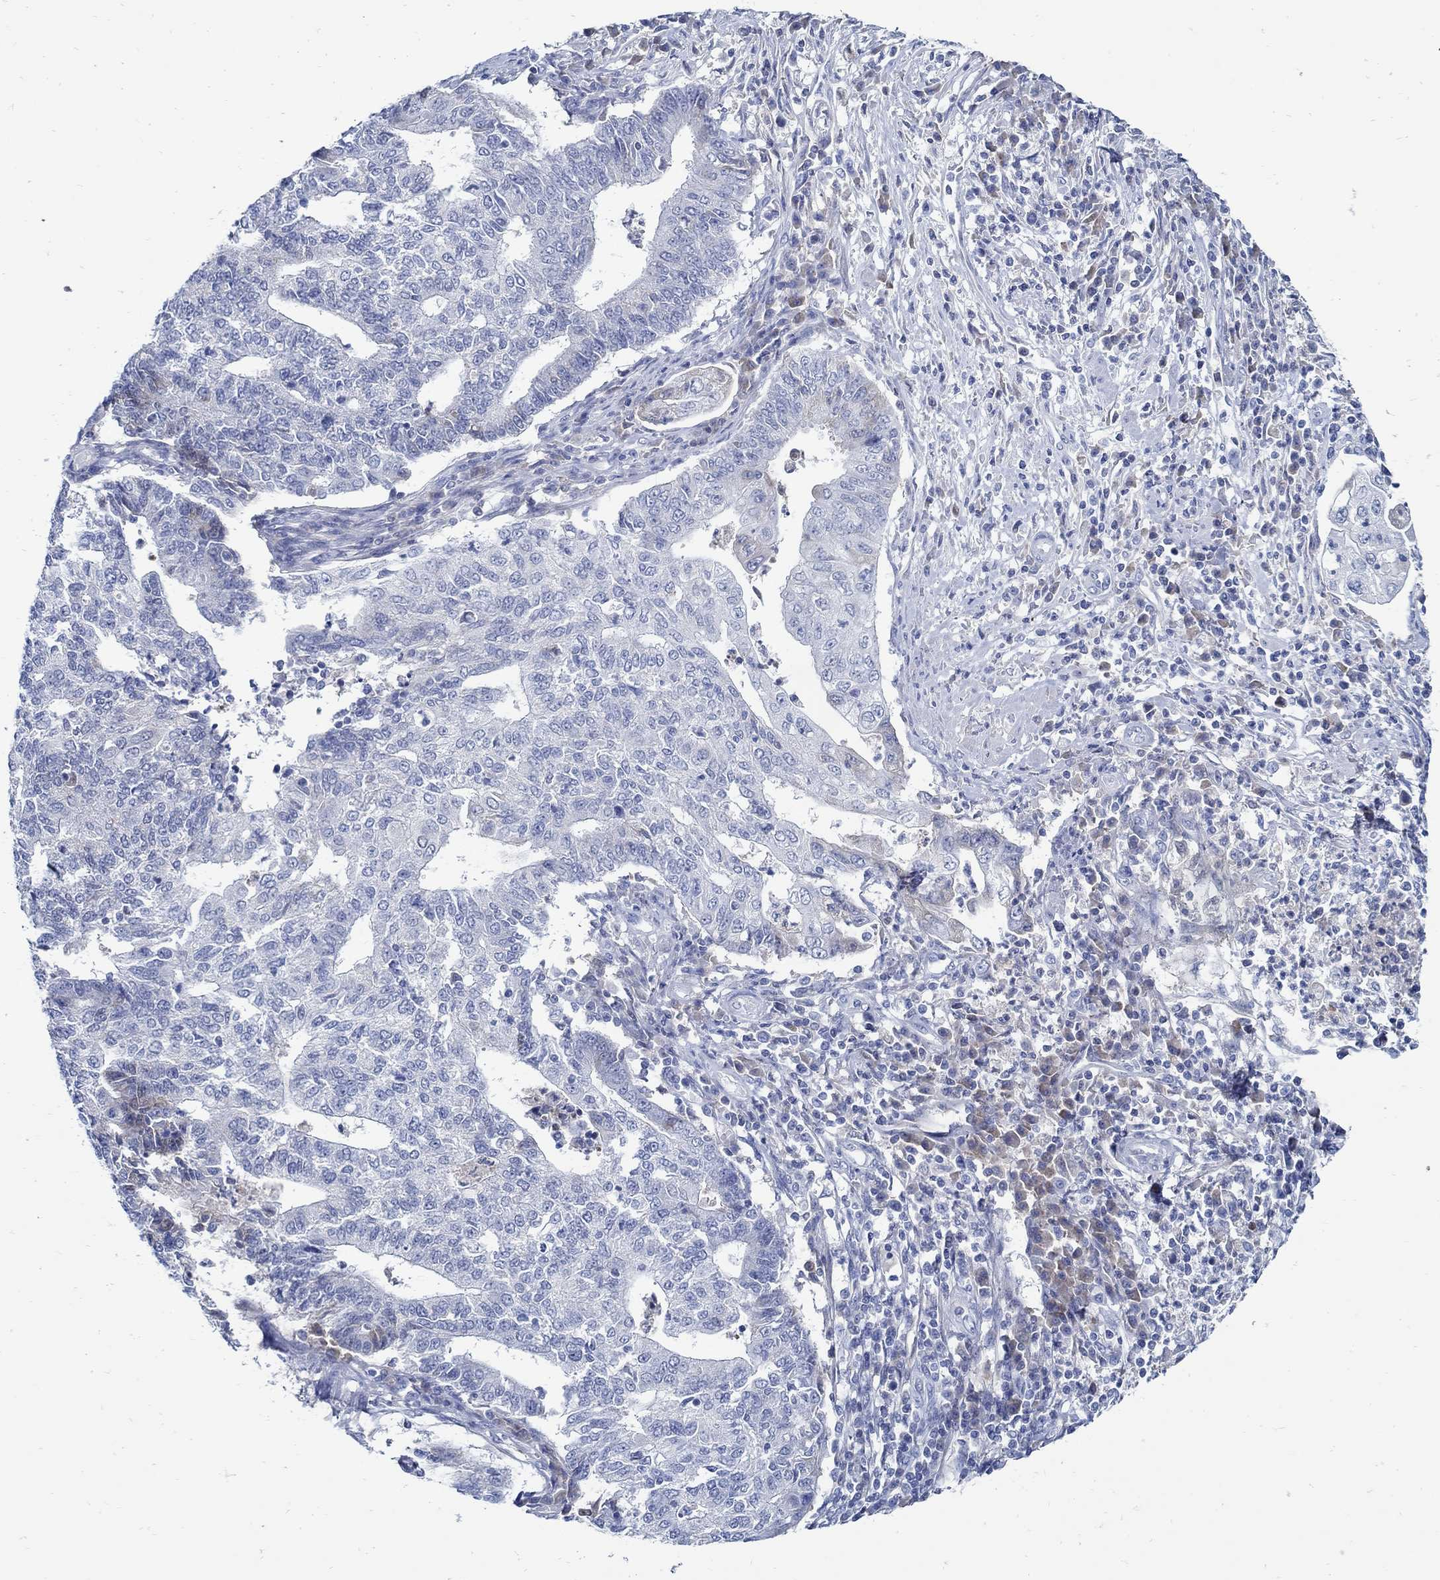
{"staining": {"intensity": "negative", "quantity": "none", "location": "none"}, "tissue": "endometrial cancer", "cell_type": "Tumor cells", "image_type": "cancer", "snomed": [{"axis": "morphology", "description": "Adenocarcinoma, NOS"}, {"axis": "topography", "description": "Uterus"}, {"axis": "topography", "description": "Endometrium"}], "caption": "An immunohistochemistry (IHC) micrograph of endometrial cancer is shown. There is no staining in tumor cells of endometrial cancer.", "gene": "PAX9", "patient": {"sex": "female", "age": 54}}